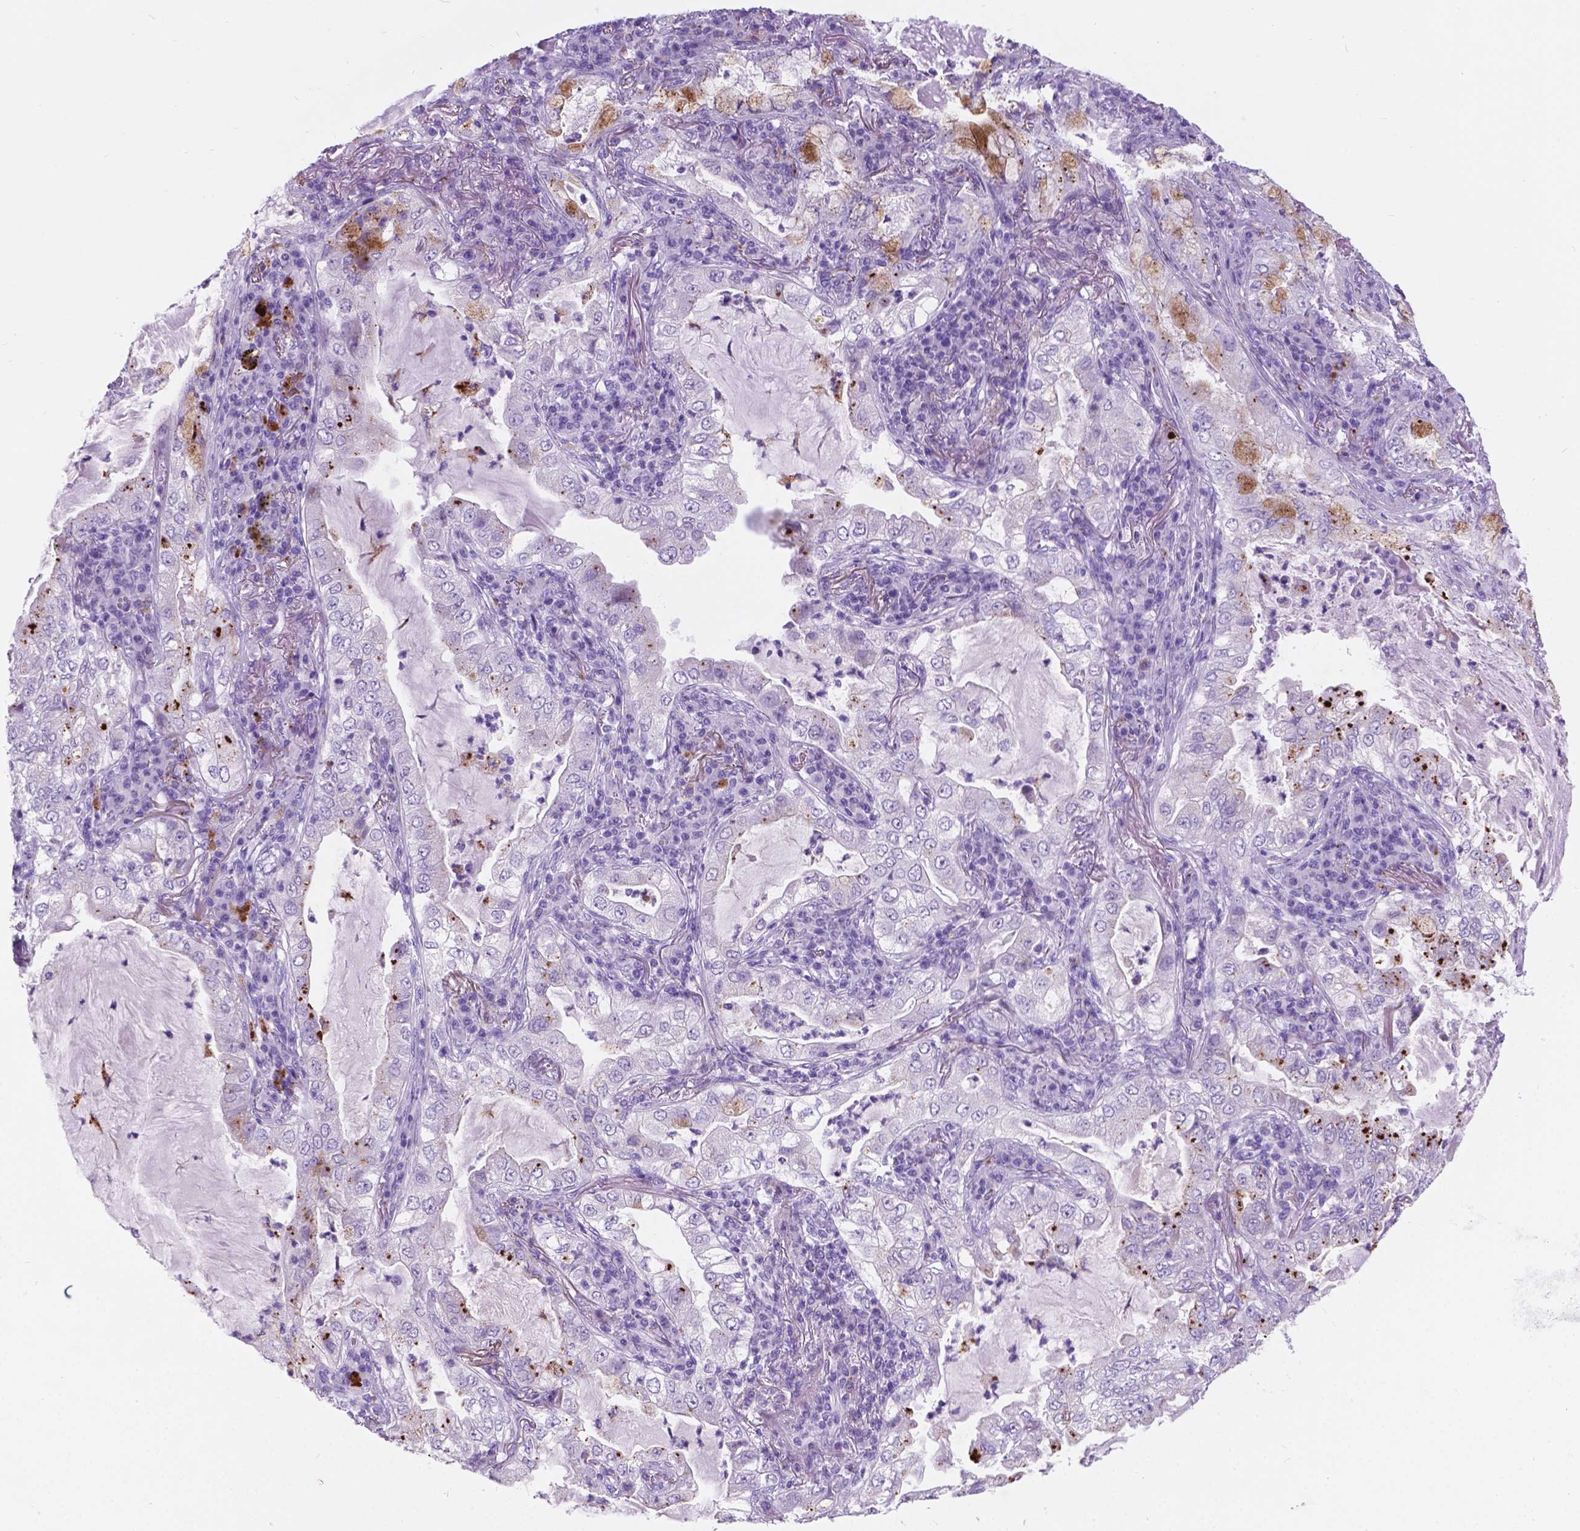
{"staining": {"intensity": "strong", "quantity": "<25%", "location": "cytoplasmic/membranous"}, "tissue": "lung cancer", "cell_type": "Tumor cells", "image_type": "cancer", "snomed": [{"axis": "morphology", "description": "Adenocarcinoma, NOS"}, {"axis": "topography", "description": "Lung"}], "caption": "Tumor cells exhibit medium levels of strong cytoplasmic/membranous staining in approximately <25% of cells in human adenocarcinoma (lung). The staining was performed using DAB, with brown indicating positive protein expression. Nuclei are stained blue with hematoxylin.", "gene": "ARMS2", "patient": {"sex": "female", "age": 73}}